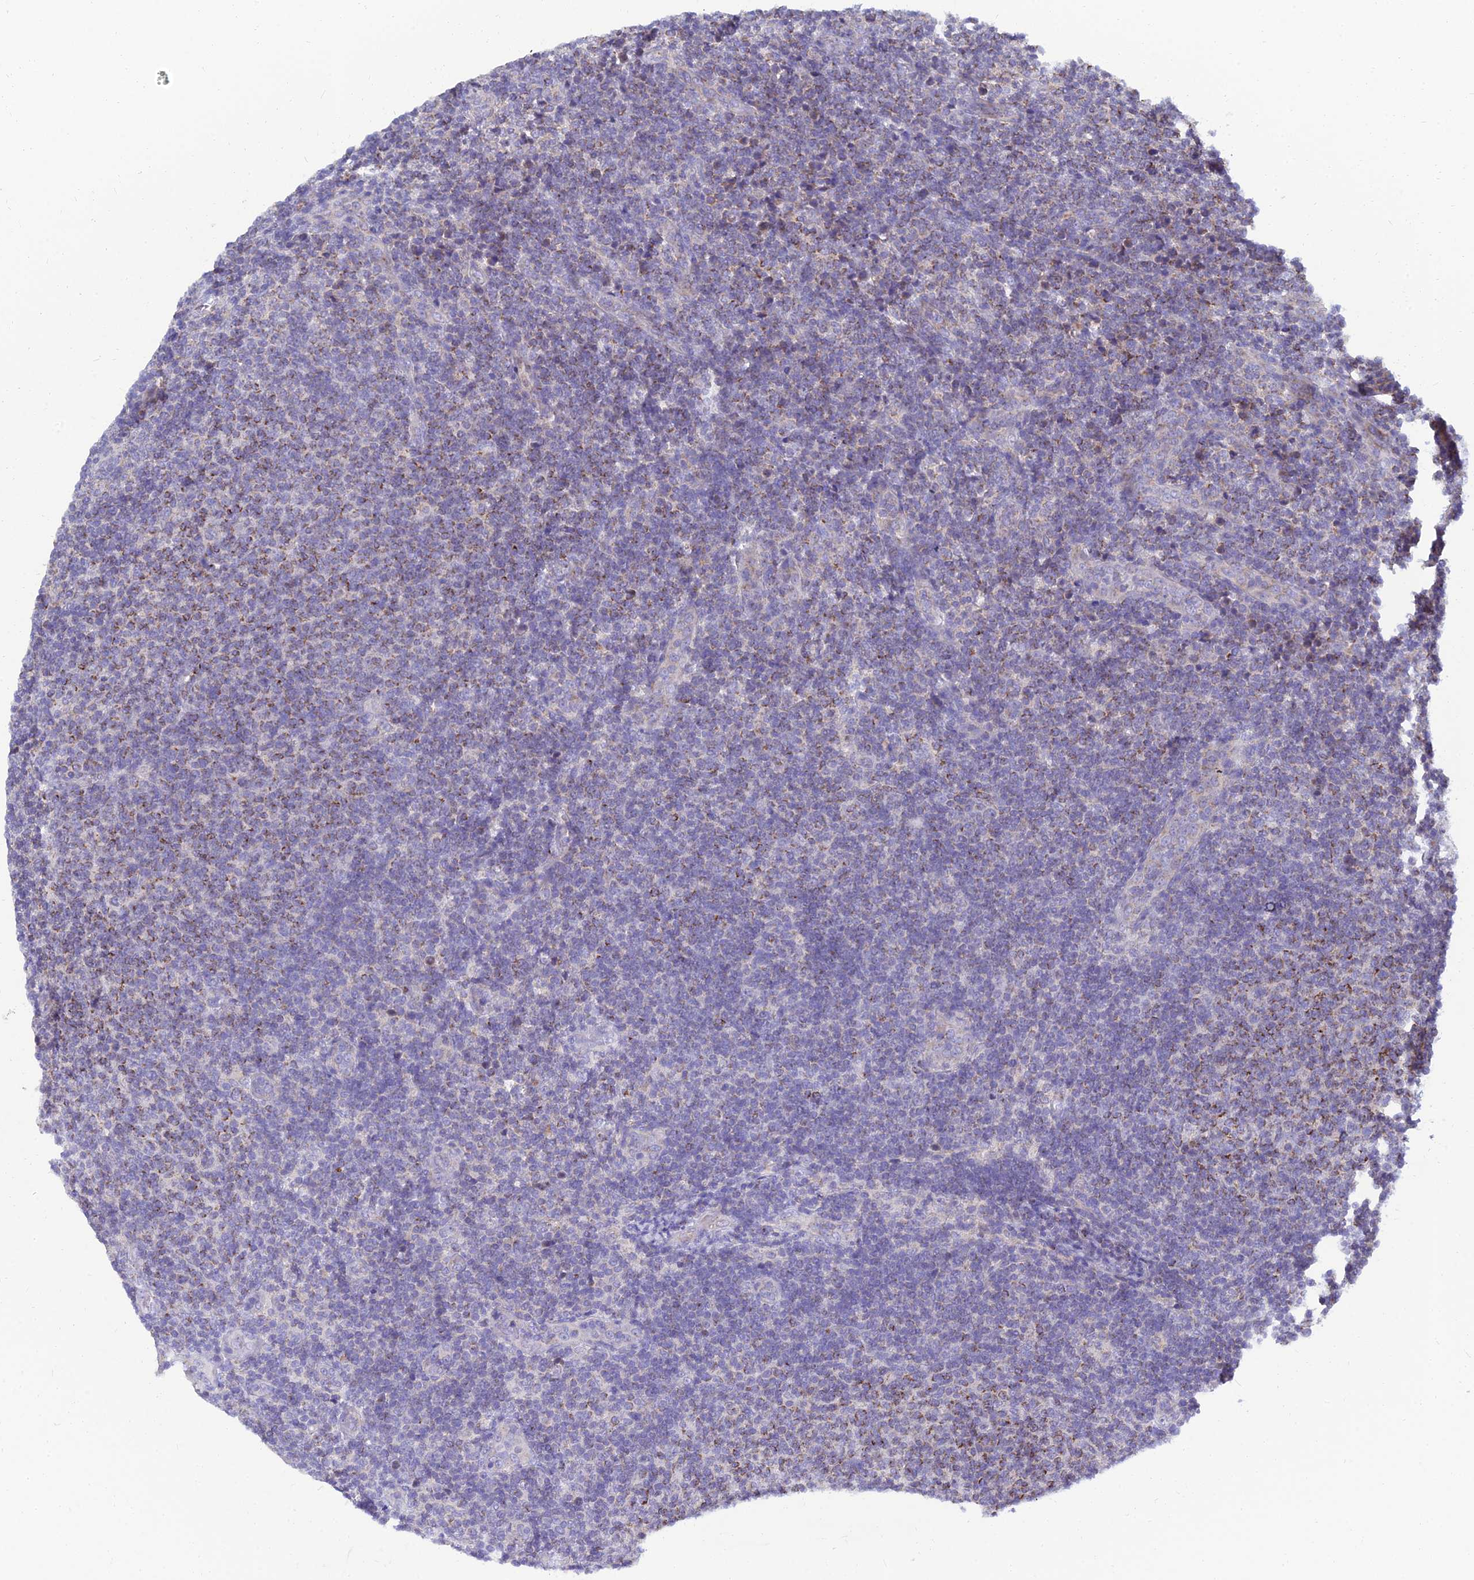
{"staining": {"intensity": "weak", "quantity": "25%-75%", "location": "cytoplasmic/membranous"}, "tissue": "lymphoma", "cell_type": "Tumor cells", "image_type": "cancer", "snomed": [{"axis": "morphology", "description": "Malignant lymphoma, non-Hodgkin's type, Low grade"}, {"axis": "topography", "description": "Lymph node"}], "caption": "Tumor cells exhibit weak cytoplasmic/membranous positivity in approximately 25%-75% of cells in malignant lymphoma, non-Hodgkin's type (low-grade).", "gene": "NPY", "patient": {"sex": "male", "age": 66}}